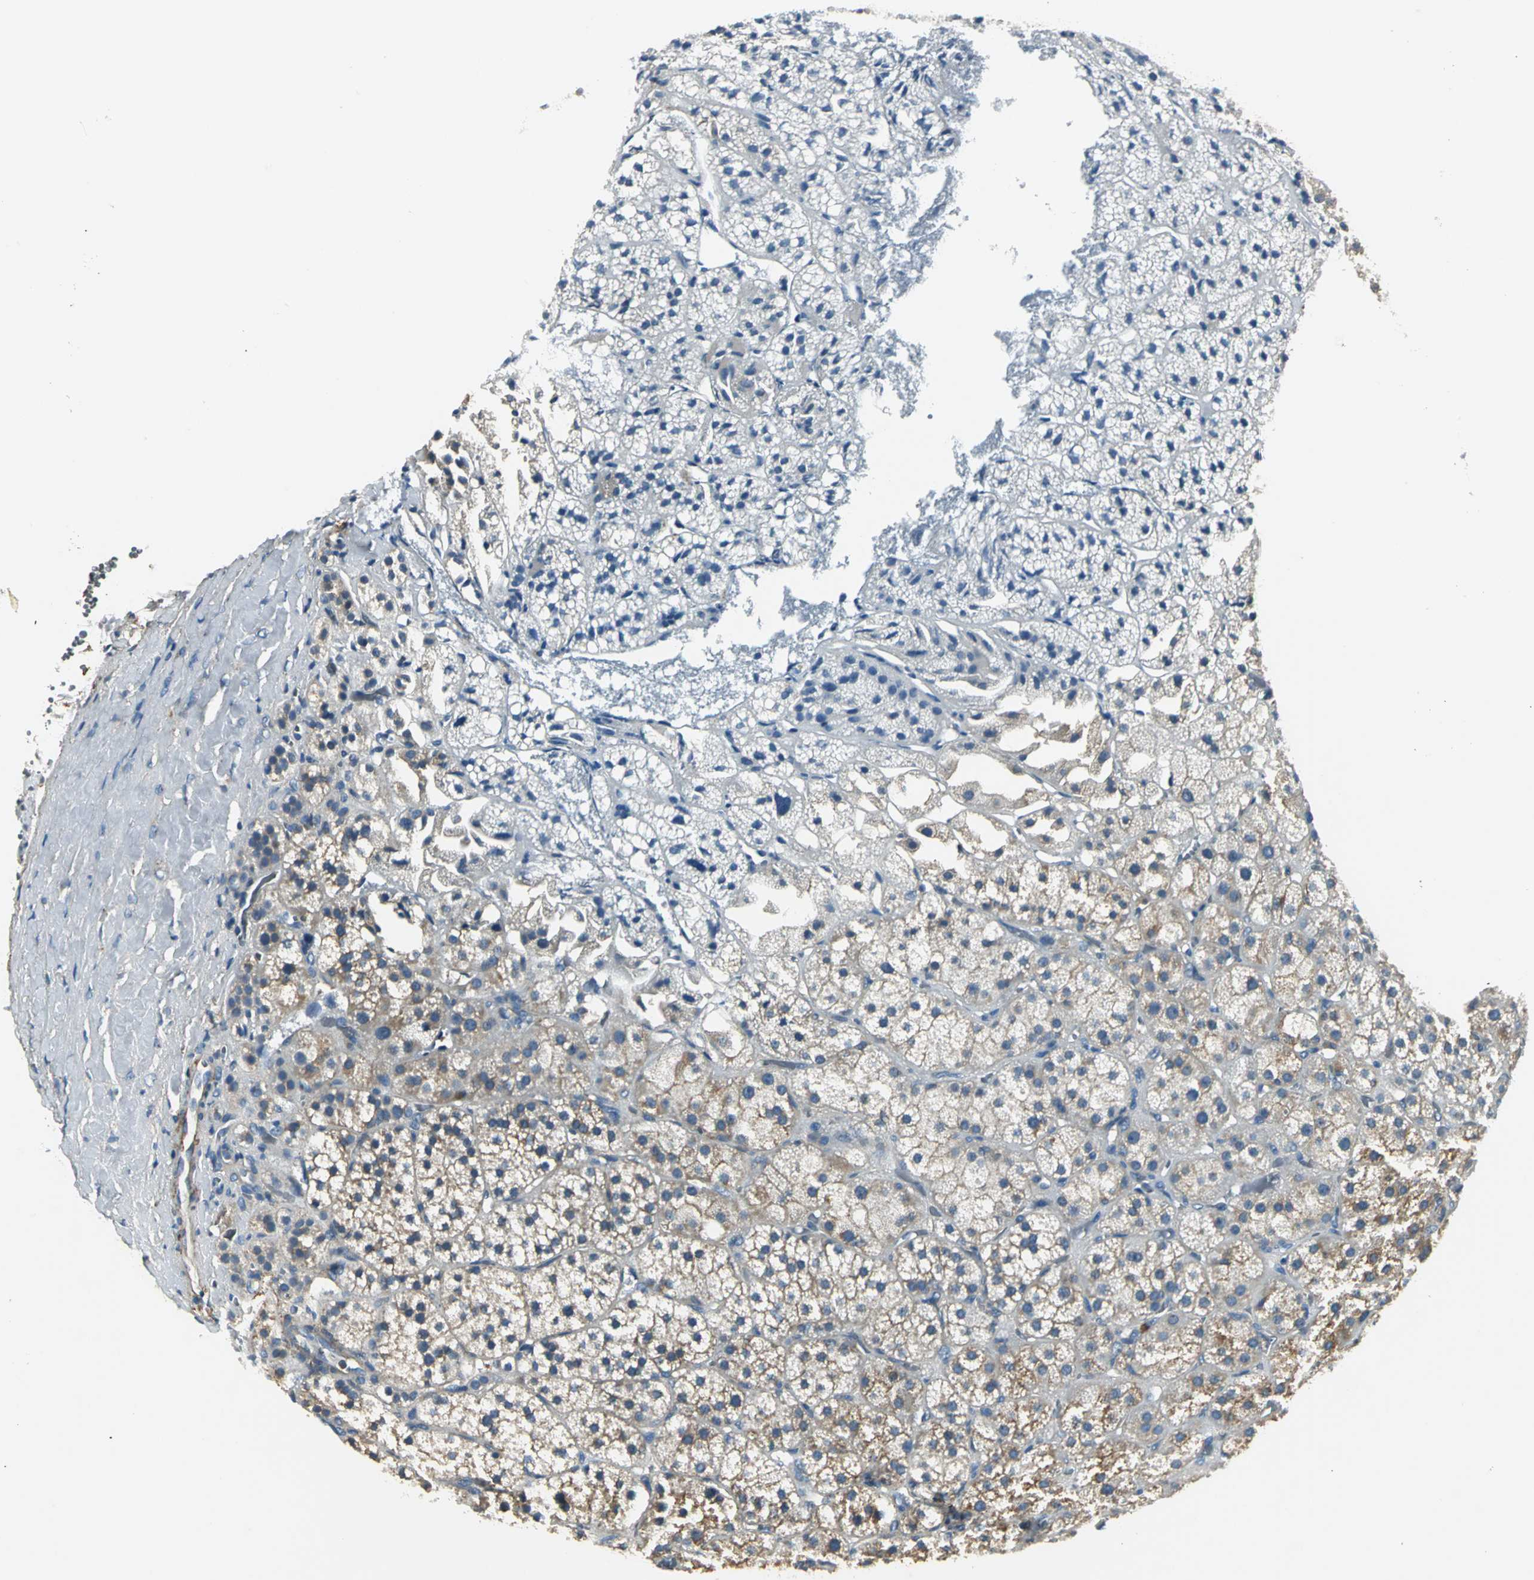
{"staining": {"intensity": "moderate", "quantity": "25%-75%", "location": "cytoplasmic/membranous"}, "tissue": "adrenal gland", "cell_type": "Glandular cells", "image_type": "normal", "snomed": [{"axis": "morphology", "description": "Normal tissue, NOS"}, {"axis": "topography", "description": "Adrenal gland"}], "caption": "Immunohistochemical staining of normal adrenal gland demonstrates medium levels of moderate cytoplasmic/membranous staining in approximately 25%-75% of glandular cells.", "gene": "SLC16A7", "patient": {"sex": "female", "age": 71}}